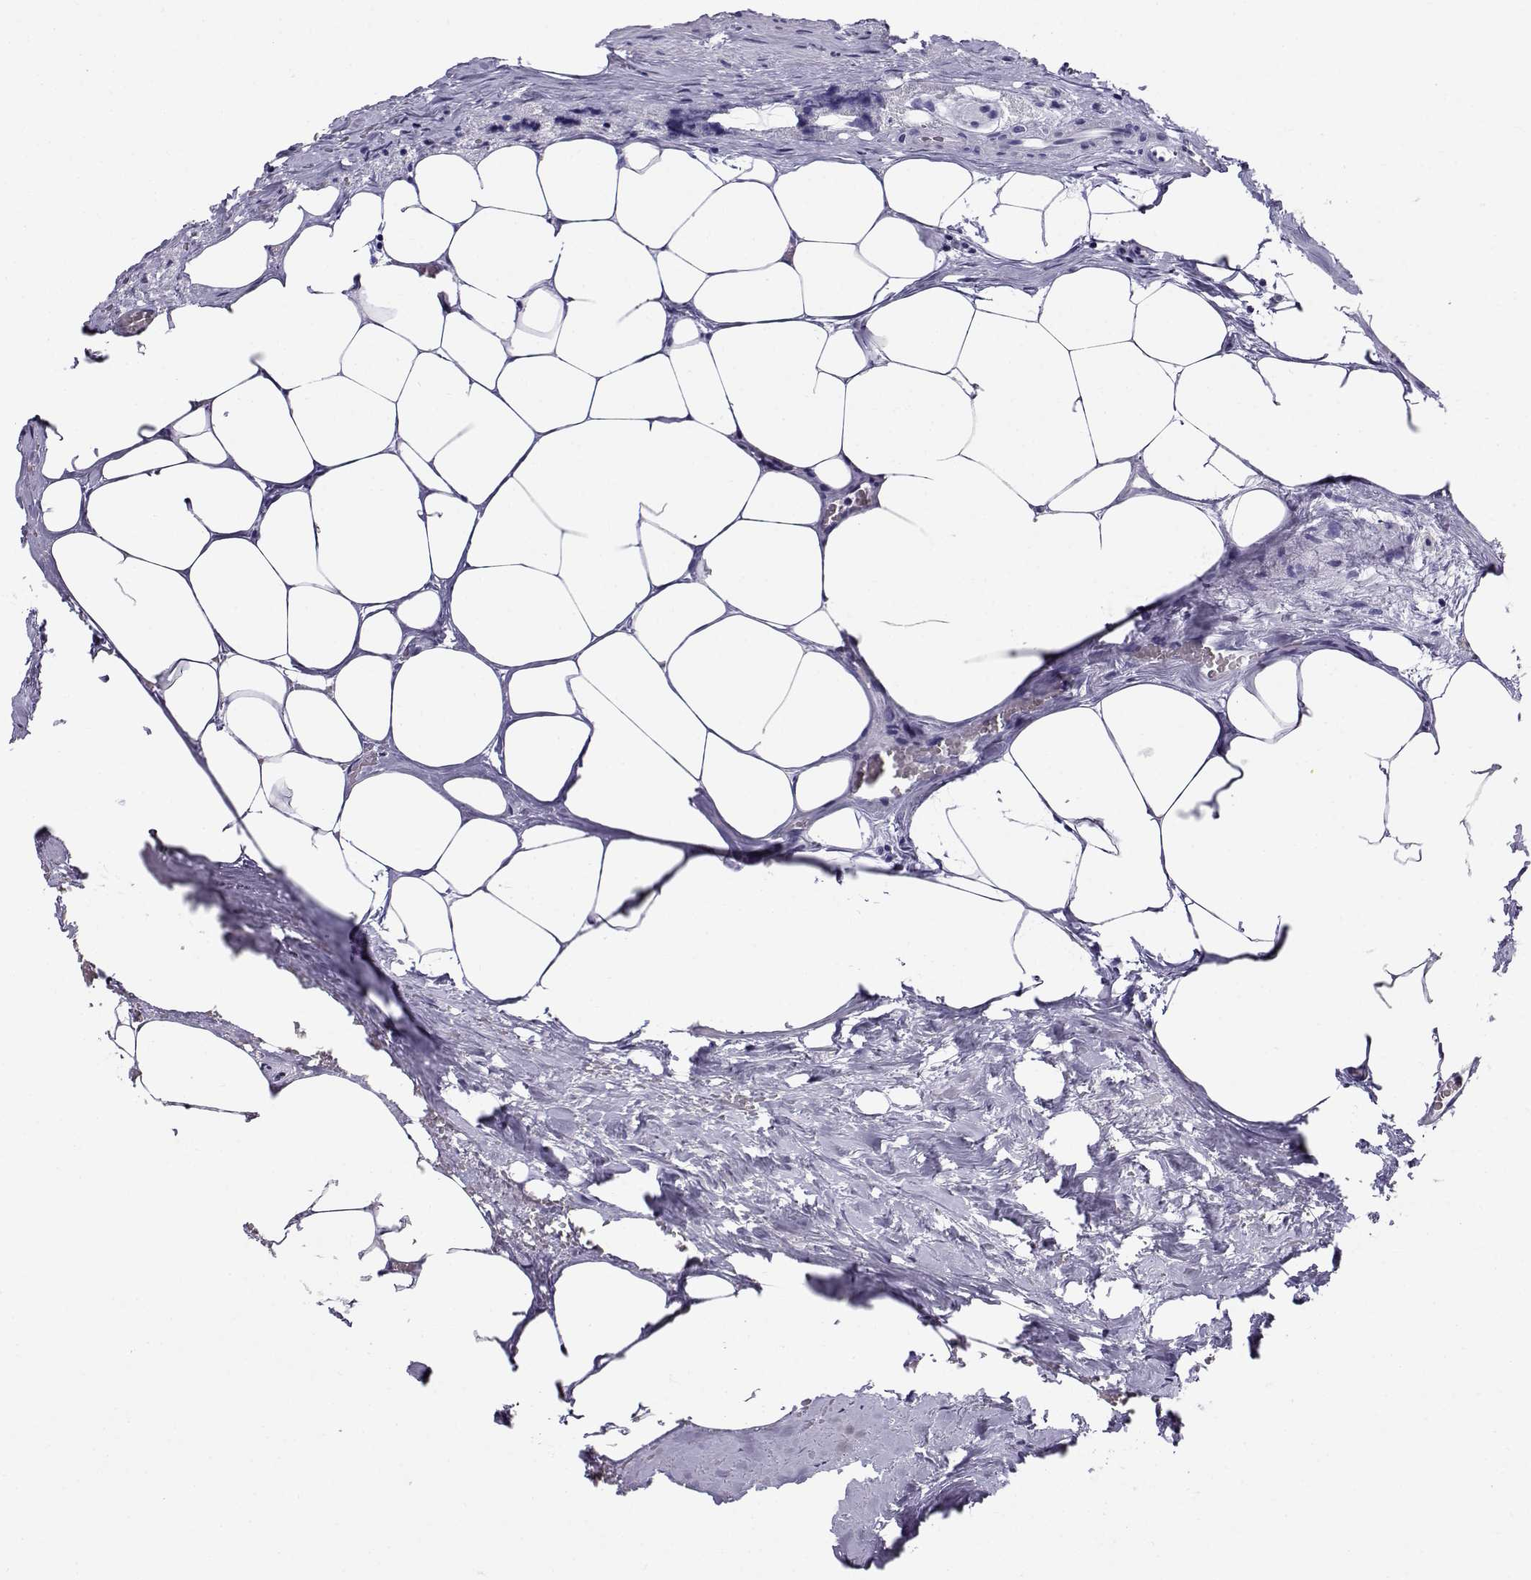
{"staining": {"intensity": "negative", "quantity": "none", "location": "none"}, "tissue": "prostate cancer", "cell_type": "Tumor cells", "image_type": "cancer", "snomed": [{"axis": "morphology", "description": "Adenocarcinoma, NOS"}, {"axis": "morphology", "description": "Adenocarcinoma, High grade"}, {"axis": "topography", "description": "Prostate"}], "caption": "This is a image of IHC staining of adenocarcinoma (prostate), which shows no positivity in tumor cells.", "gene": "CABS1", "patient": {"sex": "male", "age": 64}}